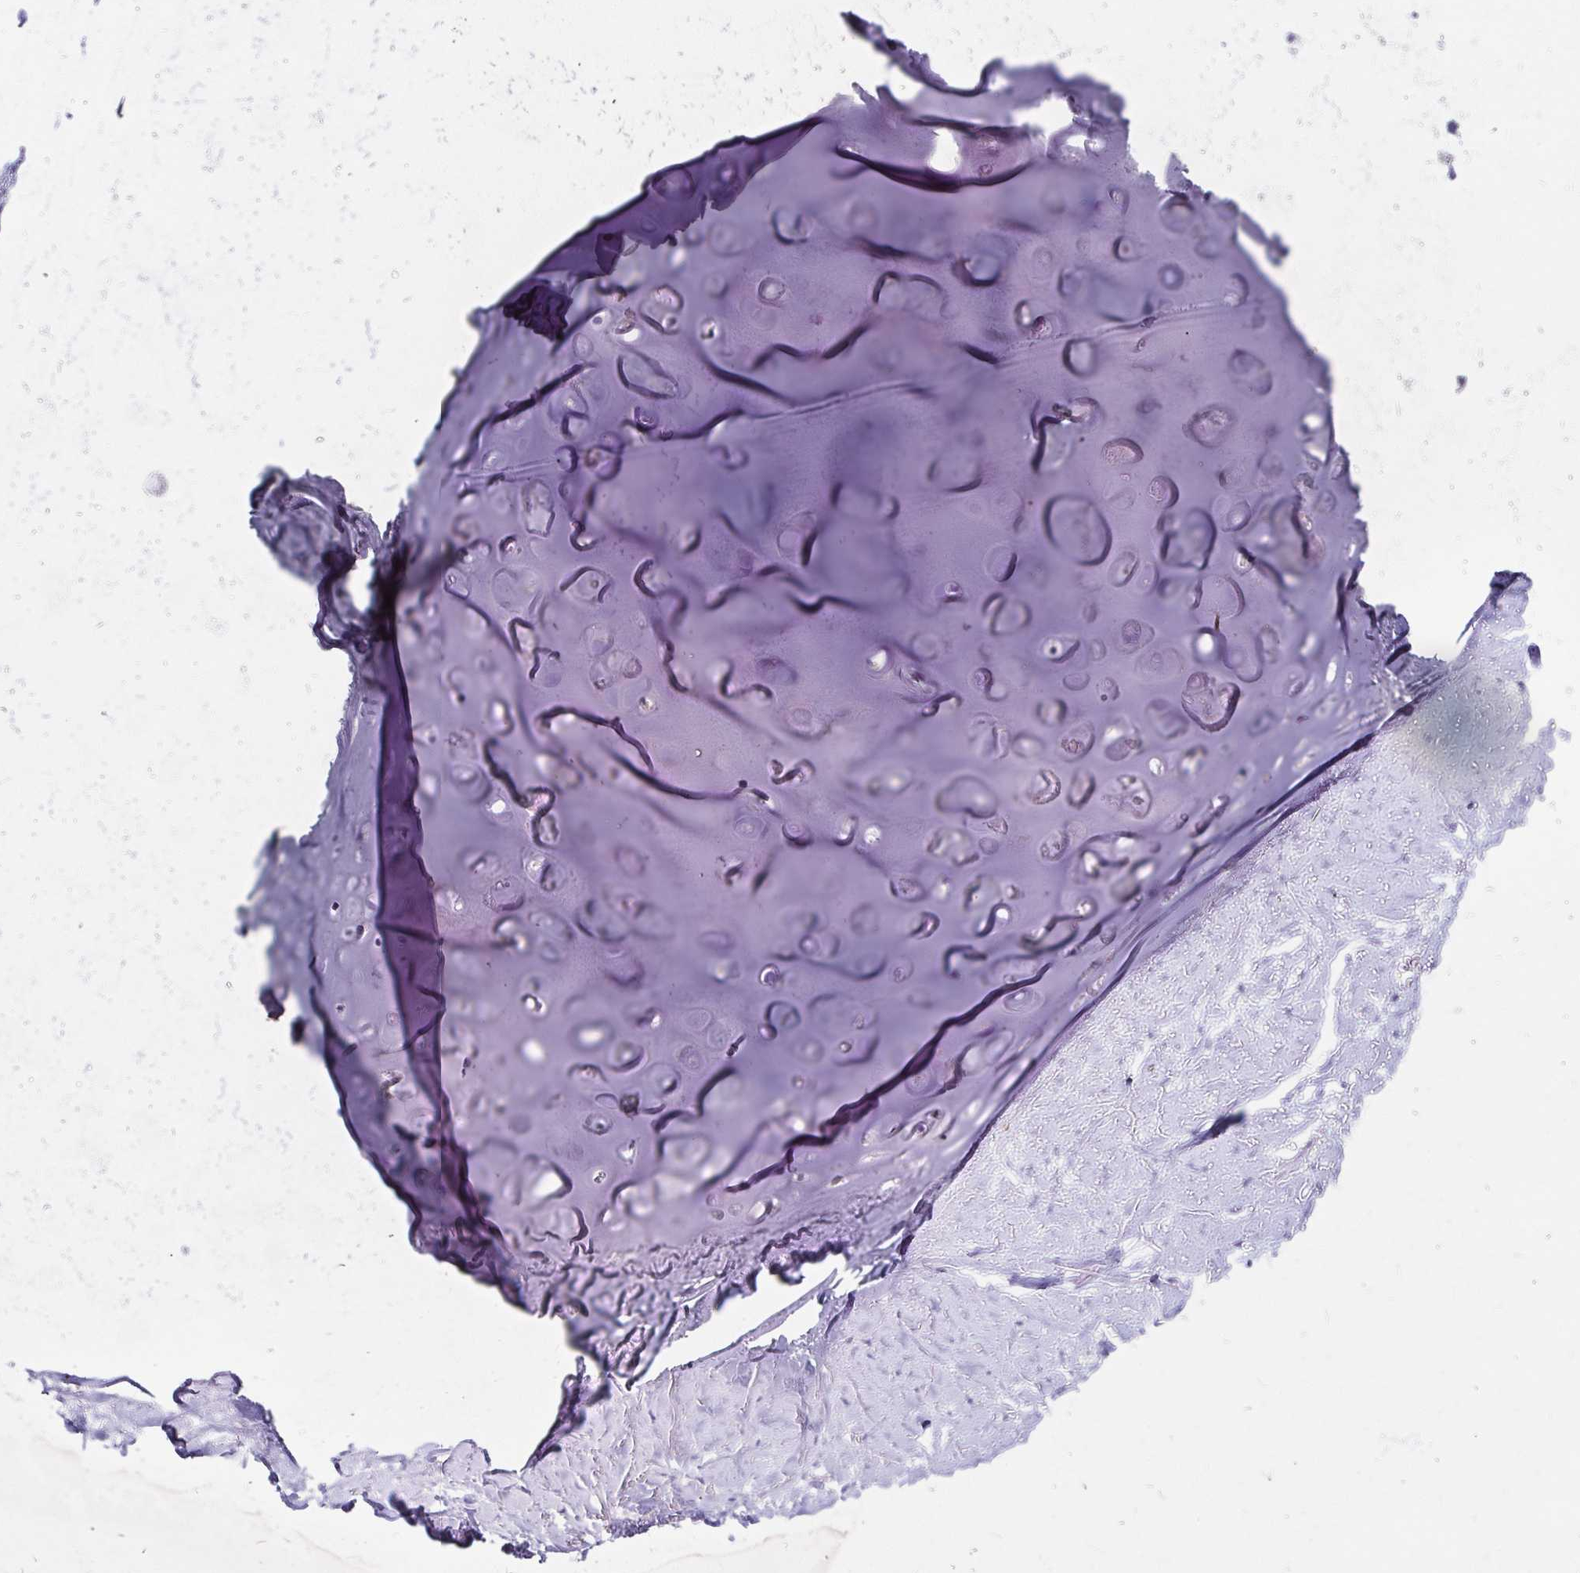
{"staining": {"intensity": "negative", "quantity": "none", "location": "none"}, "tissue": "adipose tissue", "cell_type": "Adipocytes", "image_type": "normal", "snomed": [{"axis": "morphology", "description": "Normal tissue, NOS"}, {"axis": "topography", "description": "Cartilage tissue"}, {"axis": "topography", "description": "Bronchus"}], "caption": "The immunohistochemistry histopathology image has no significant positivity in adipocytes of adipose tissue.", "gene": "SCG3", "patient": {"sex": "female", "age": 79}}